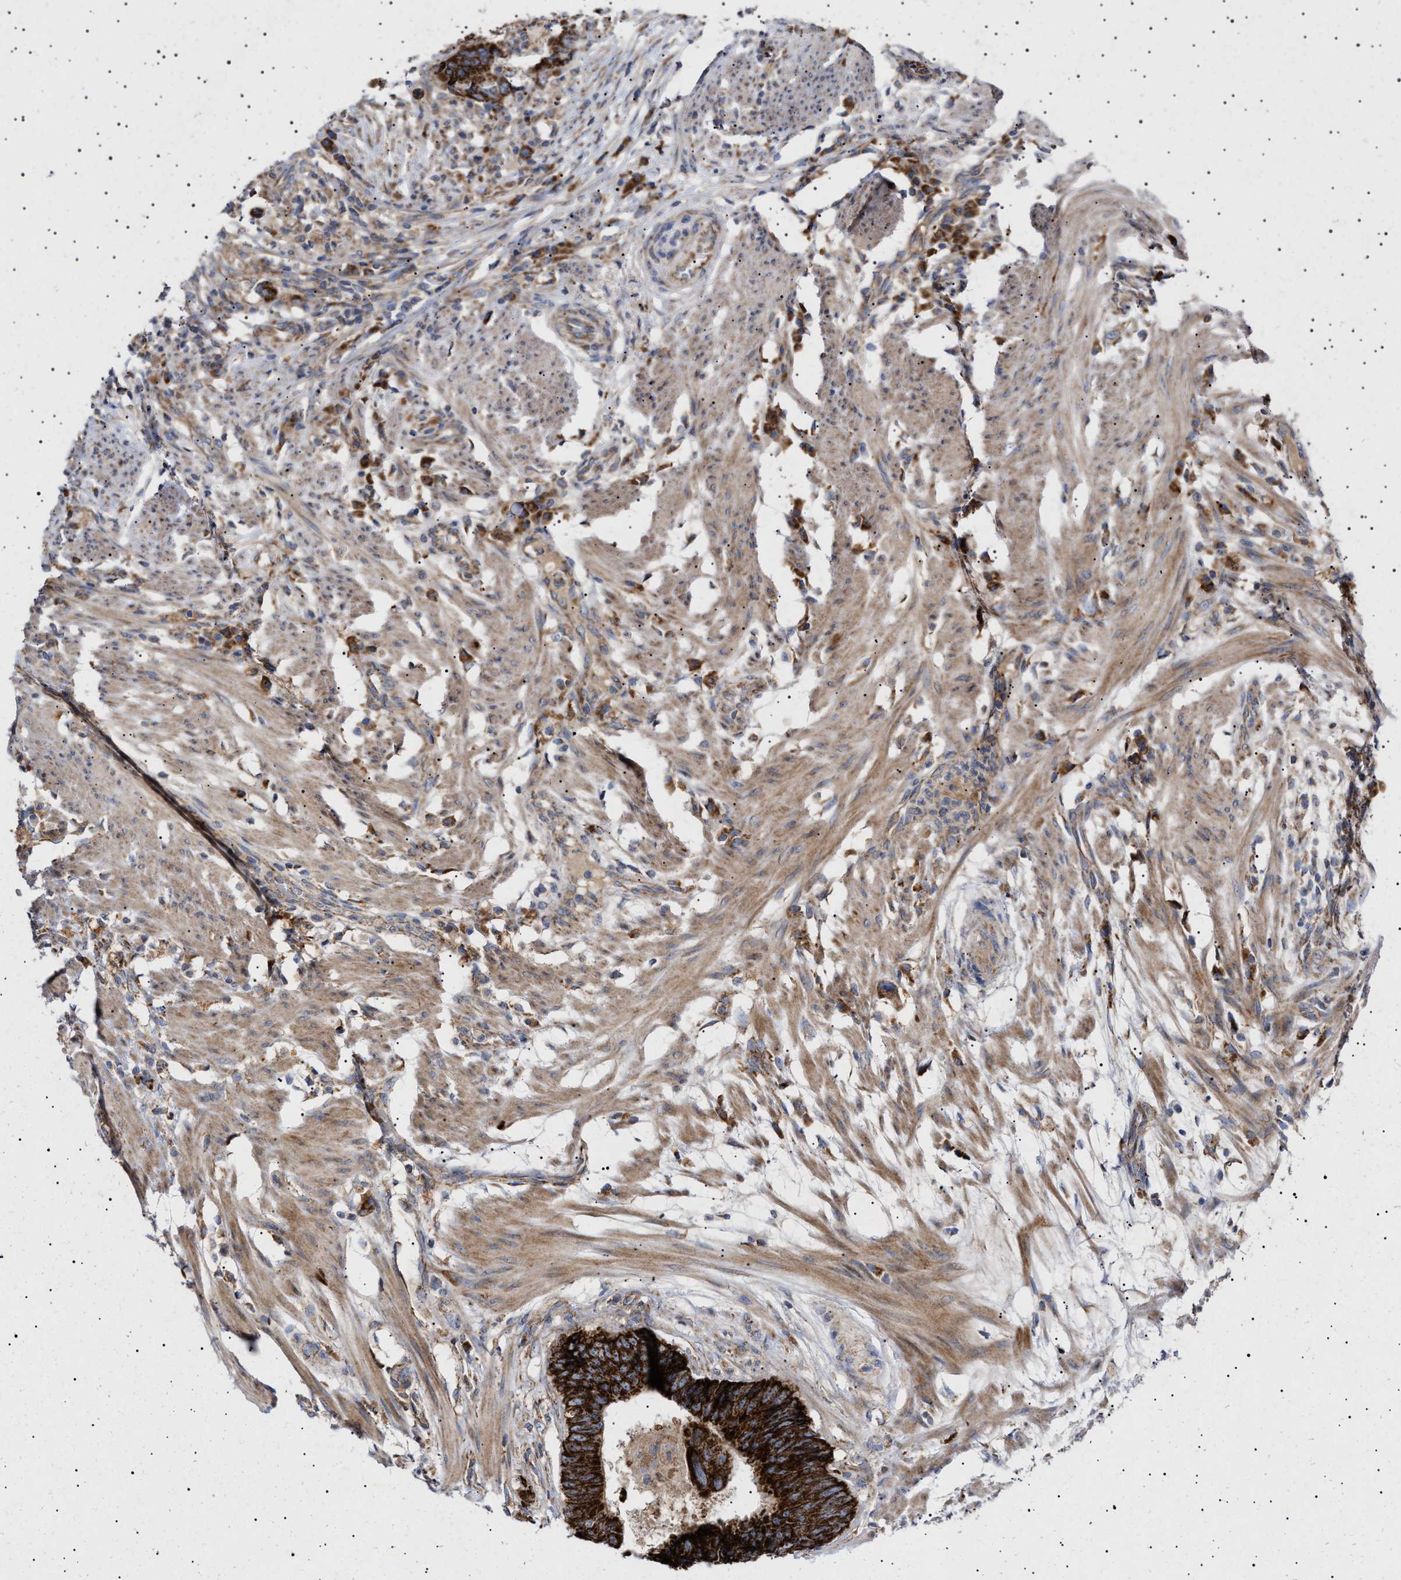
{"staining": {"intensity": "strong", "quantity": ">75%", "location": "cytoplasmic/membranous"}, "tissue": "colorectal cancer", "cell_type": "Tumor cells", "image_type": "cancer", "snomed": [{"axis": "morphology", "description": "Adenocarcinoma, NOS"}, {"axis": "topography", "description": "Colon"}], "caption": "Human colorectal cancer (adenocarcinoma) stained for a protein (brown) shows strong cytoplasmic/membranous positive expression in about >75% of tumor cells.", "gene": "MRPL10", "patient": {"sex": "male", "age": 56}}